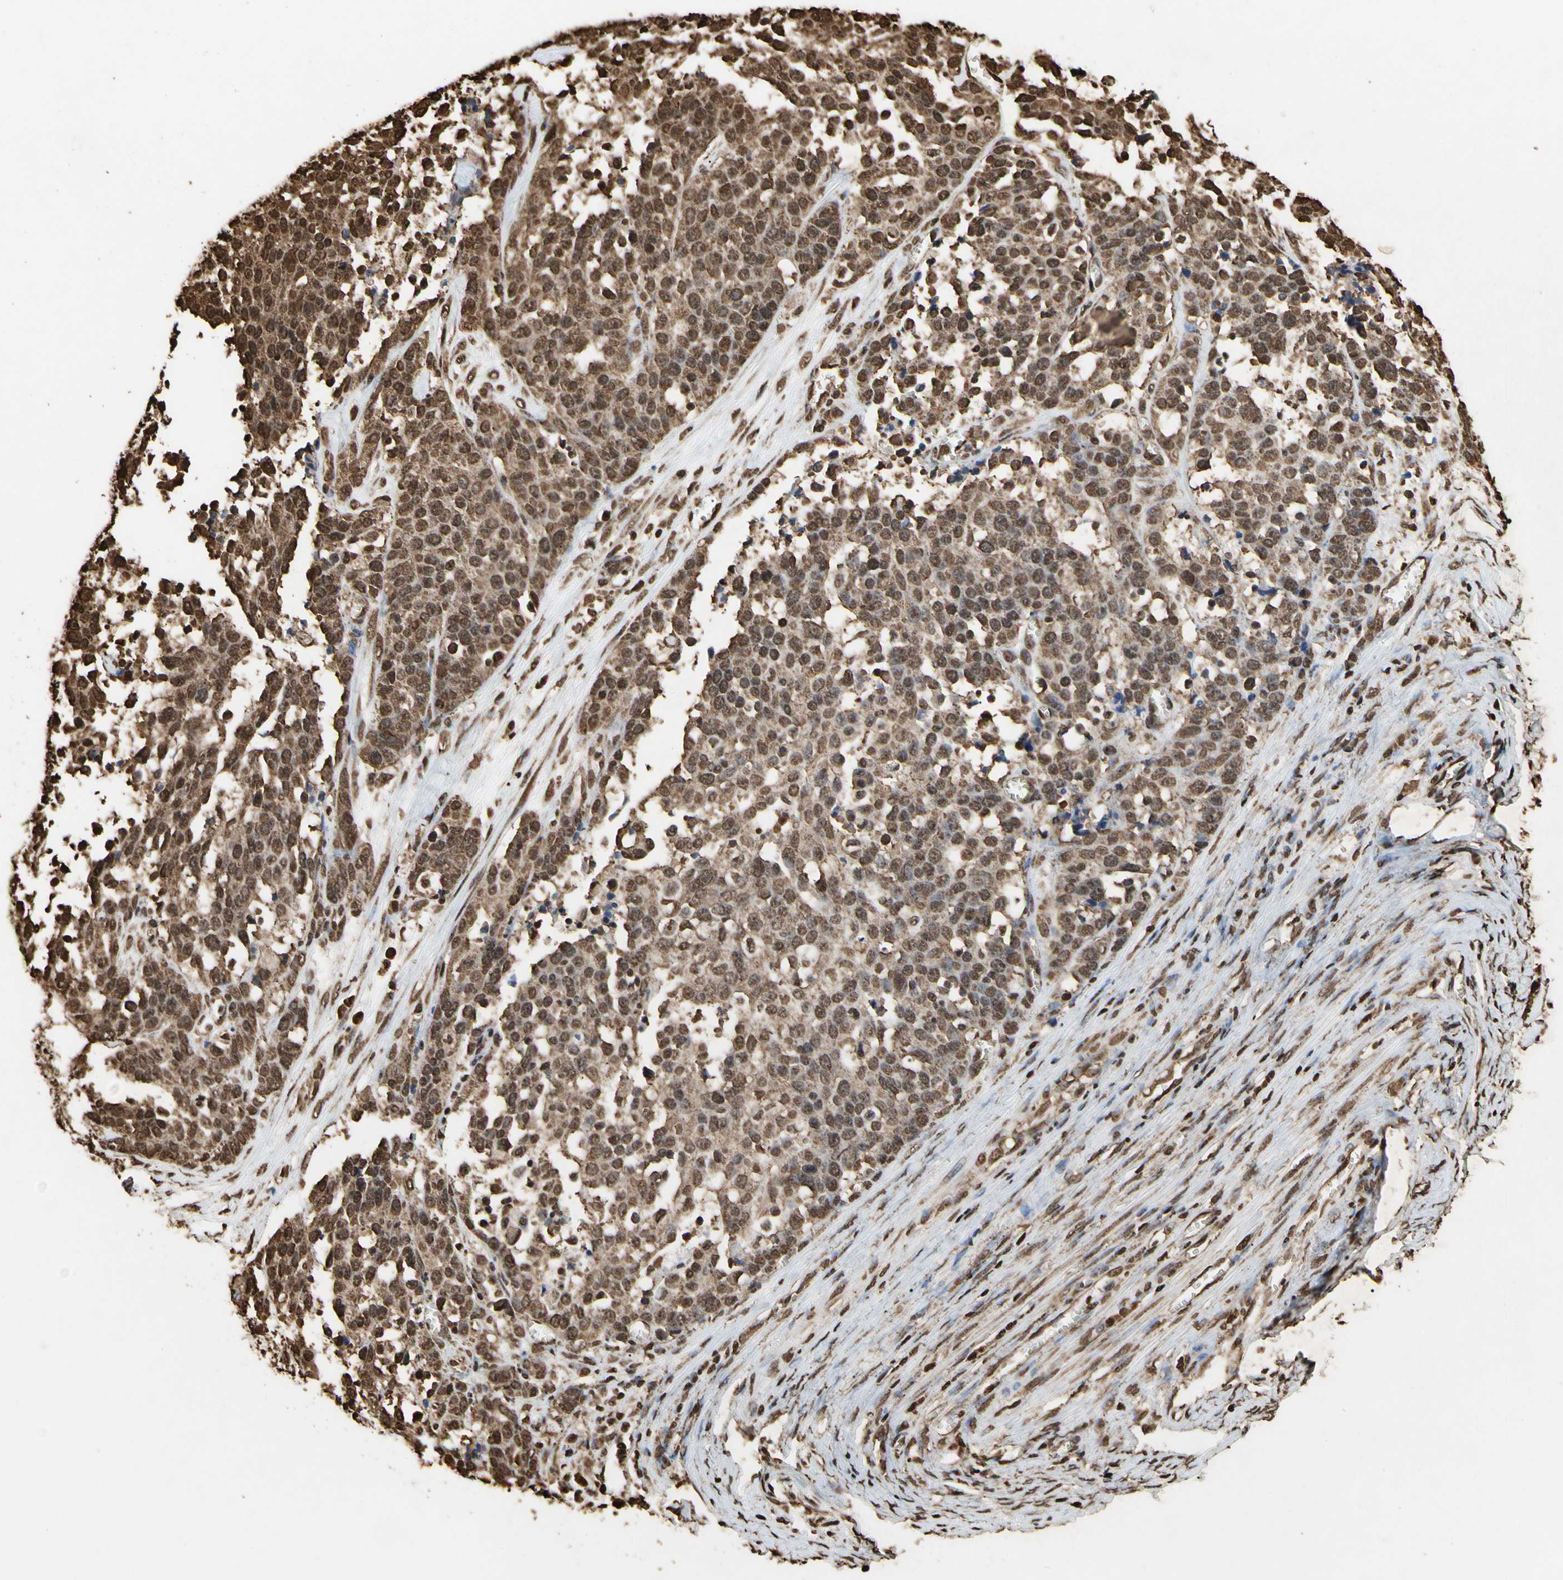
{"staining": {"intensity": "strong", "quantity": ">75%", "location": "cytoplasmic/membranous,nuclear"}, "tissue": "ovarian cancer", "cell_type": "Tumor cells", "image_type": "cancer", "snomed": [{"axis": "morphology", "description": "Cystadenocarcinoma, serous, NOS"}, {"axis": "topography", "description": "Ovary"}], "caption": "Serous cystadenocarcinoma (ovarian) was stained to show a protein in brown. There is high levels of strong cytoplasmic/membranous and nuclear expression in approximately >75% of tumor cells.", "gene": "HNRNPK", "patient": {"sex": "female", "age": 44}}